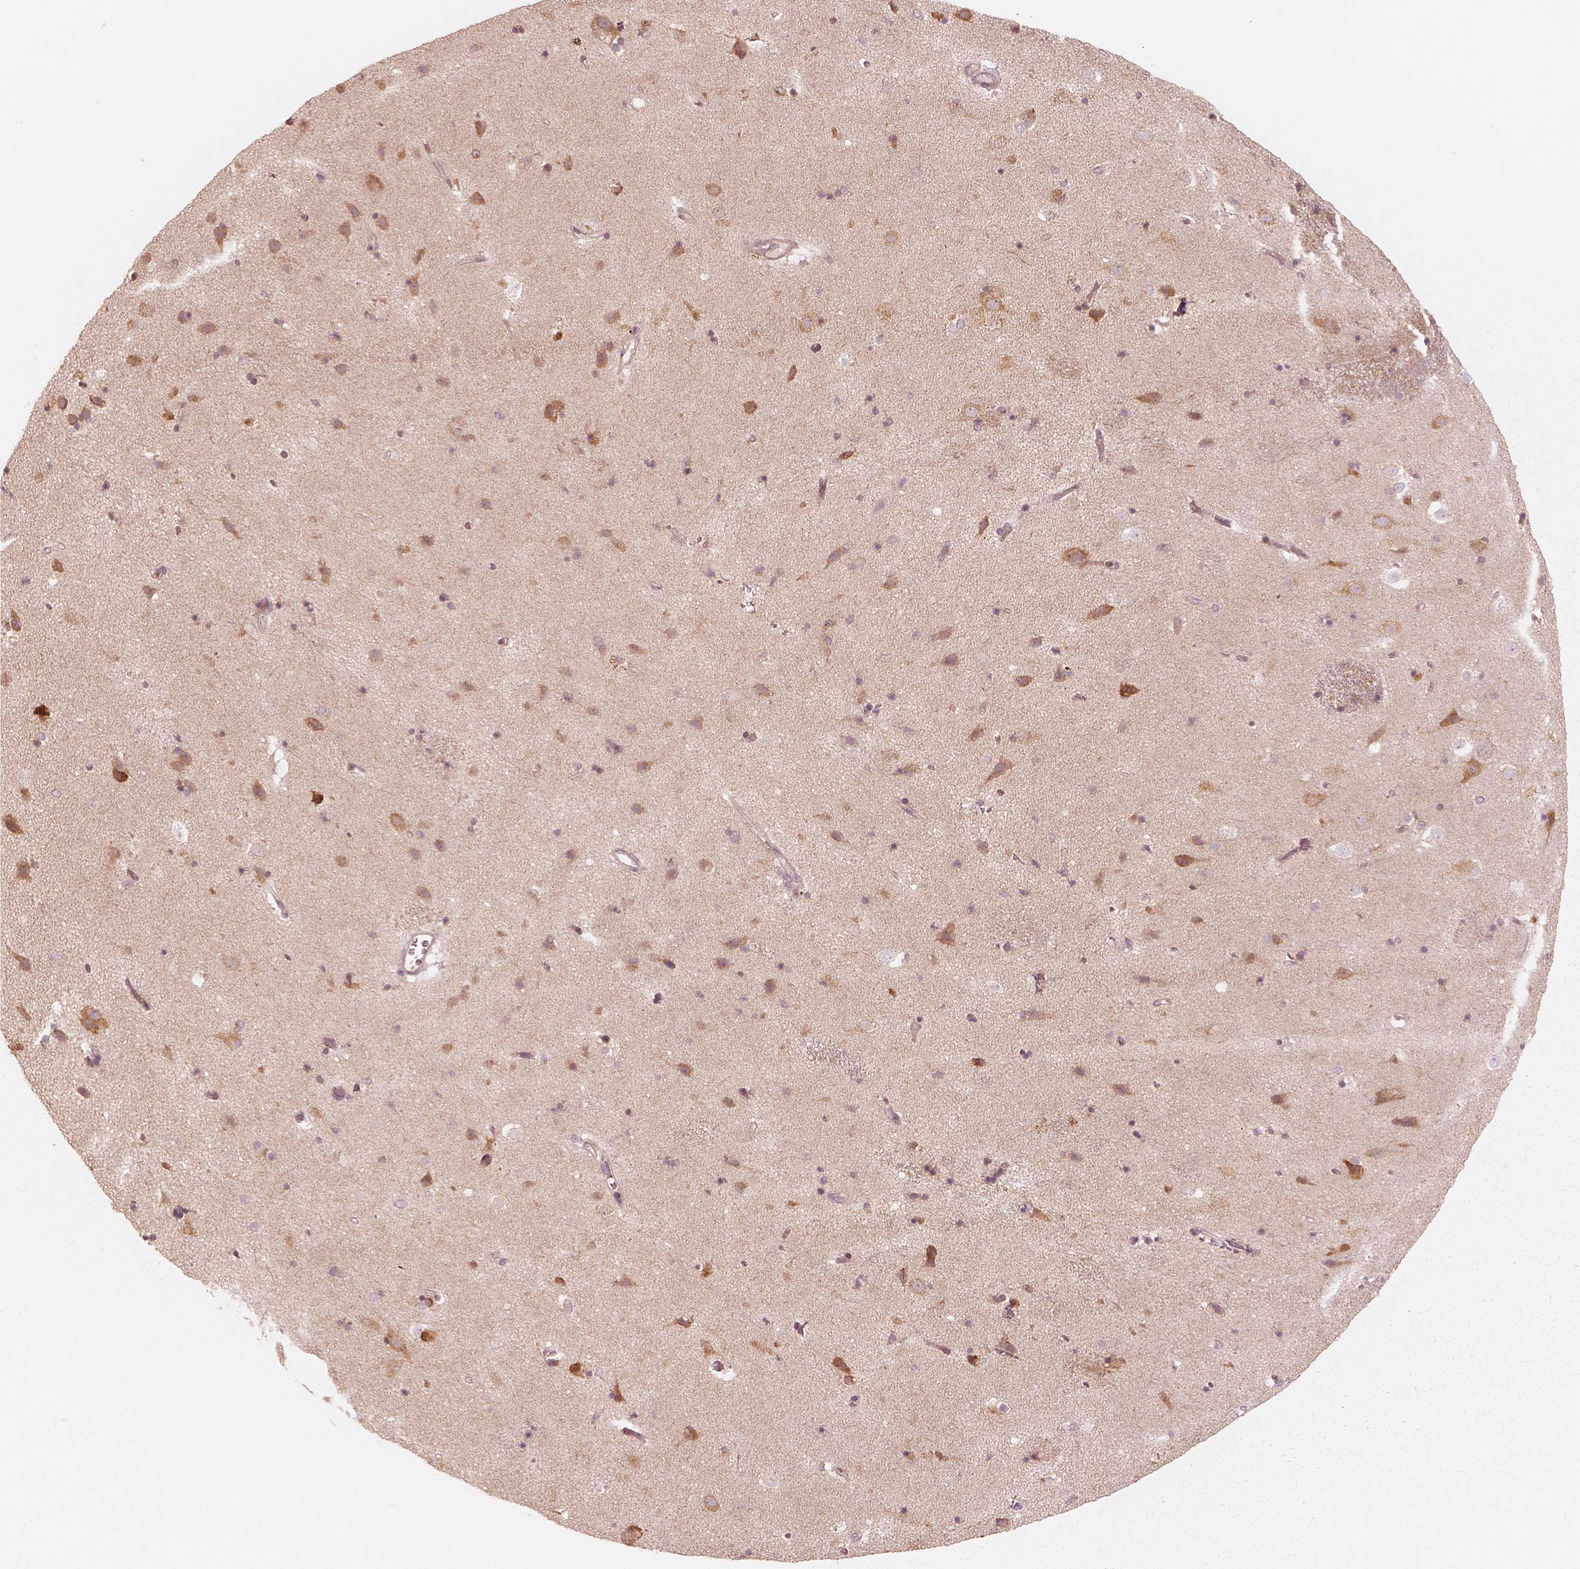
{"staining": {"intensity": "moderate", "quantity": "<25%", "location": "cytoplasmic/membranous"}, "tissue": "caudate", "cell_type": "Glial cells", "image_type": "normal", "snomed": [{"axis": "morphology", "description": "Normal tissue, NOS"}, {"axis": "topography", "description": "Lateral ventricle wall"}], "caption": "Immunohistochemistry photomicrograph of normal caudate stained for a protein (brown), which exhibits low levels of moderate cytoplasmic/membranous staining in about <25% of glial cells.", "gene": "CNOT2", "patient": {"sex": "female", "age": 71}}